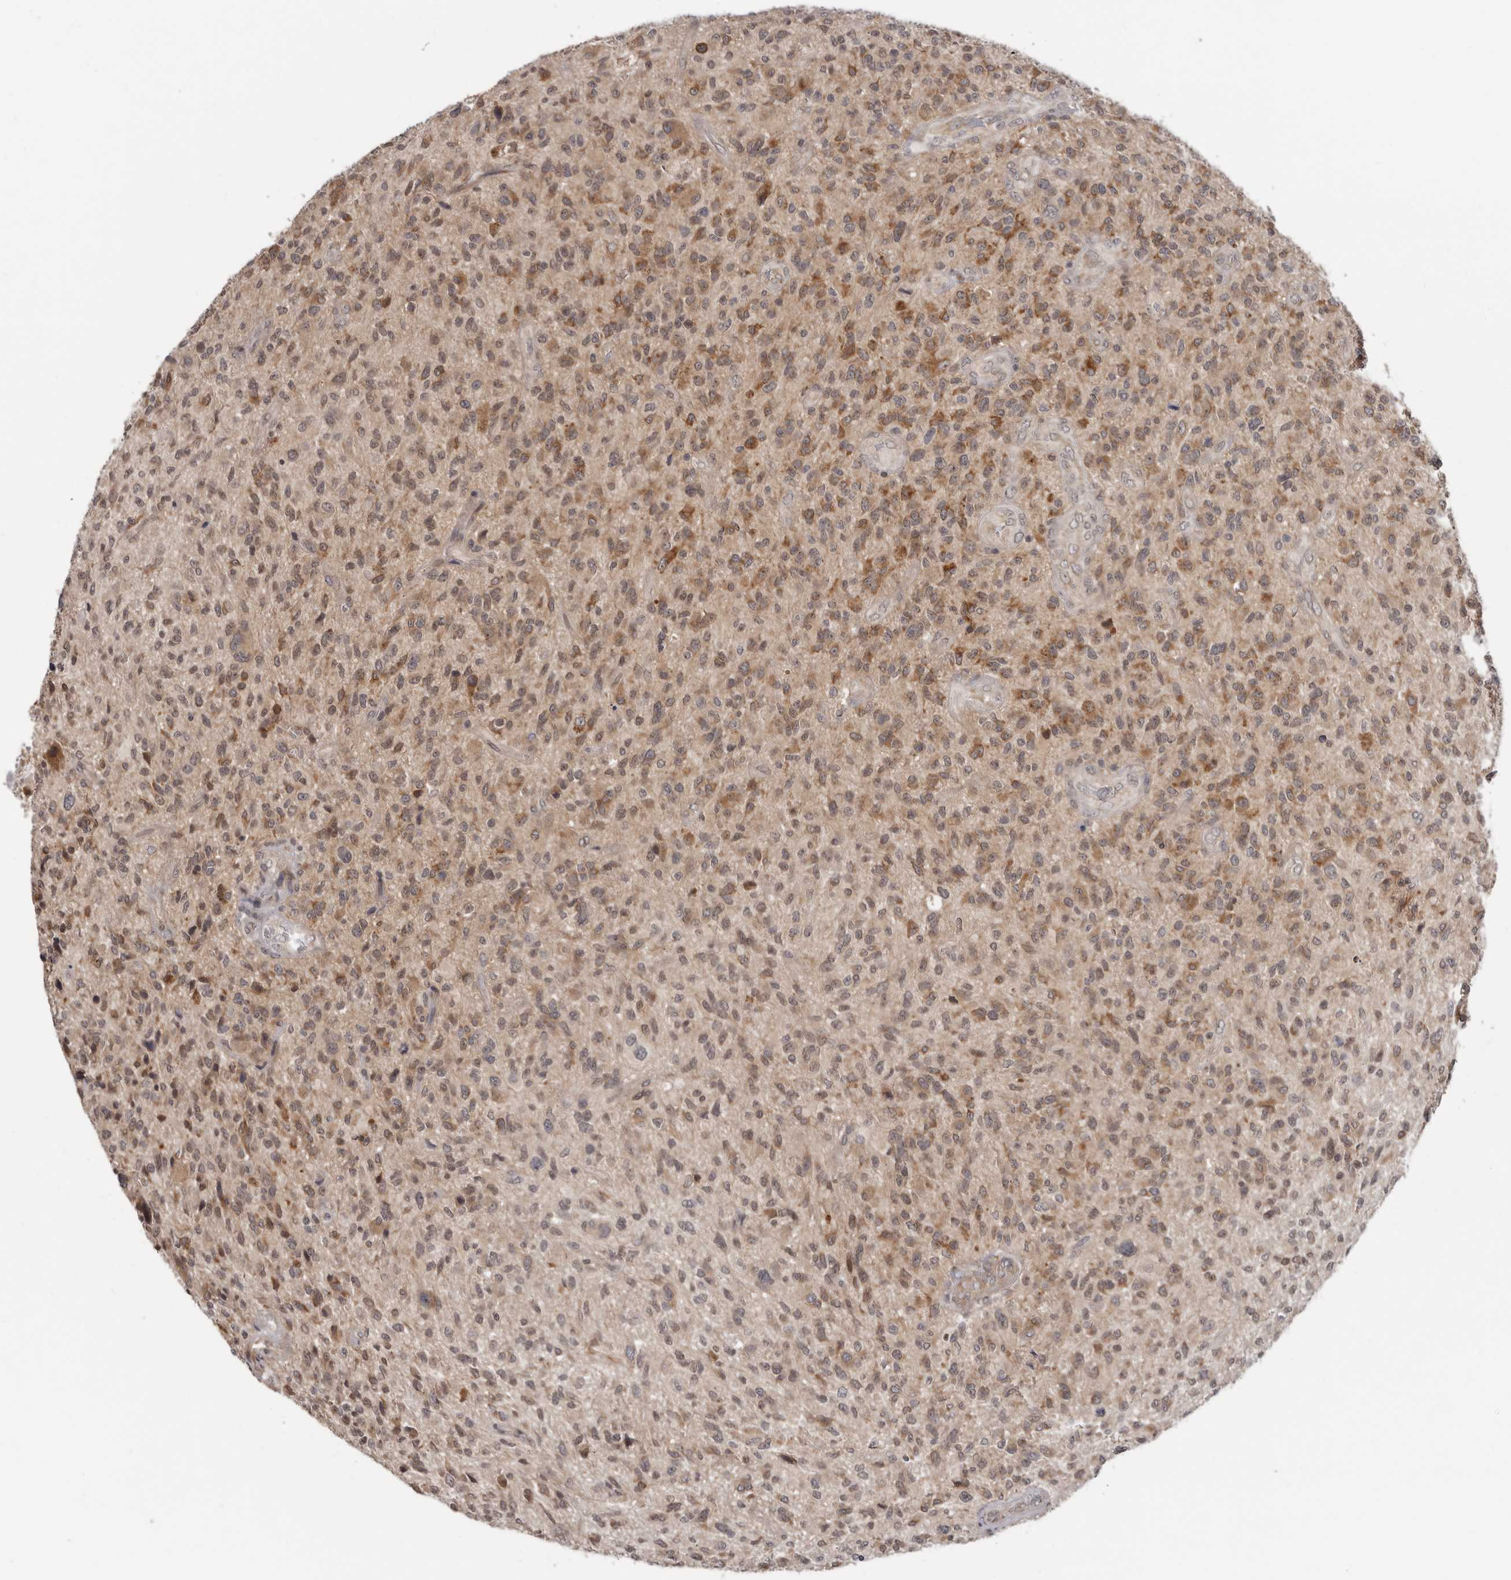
{"staining": {"intensity": "moderate", "quantity": ">75%", "location": "cytoplasmic/membranous"}, "tissue": "glioma", "cell_type": "Tumor cells", "image_type": "cancer", "snomed": [{"axis": "morphology", "description": "Glioma, malignant, High grade"}, {"axis": "topography", "description": "Brain"}], "caption": "A brown stain highlights moderate cytoplasmic/membranous positivity of a protein in malignant glioma (high-grade) tumor cells.", "gene": "BAD", "patient": {"sex": "male", "age": 47}}